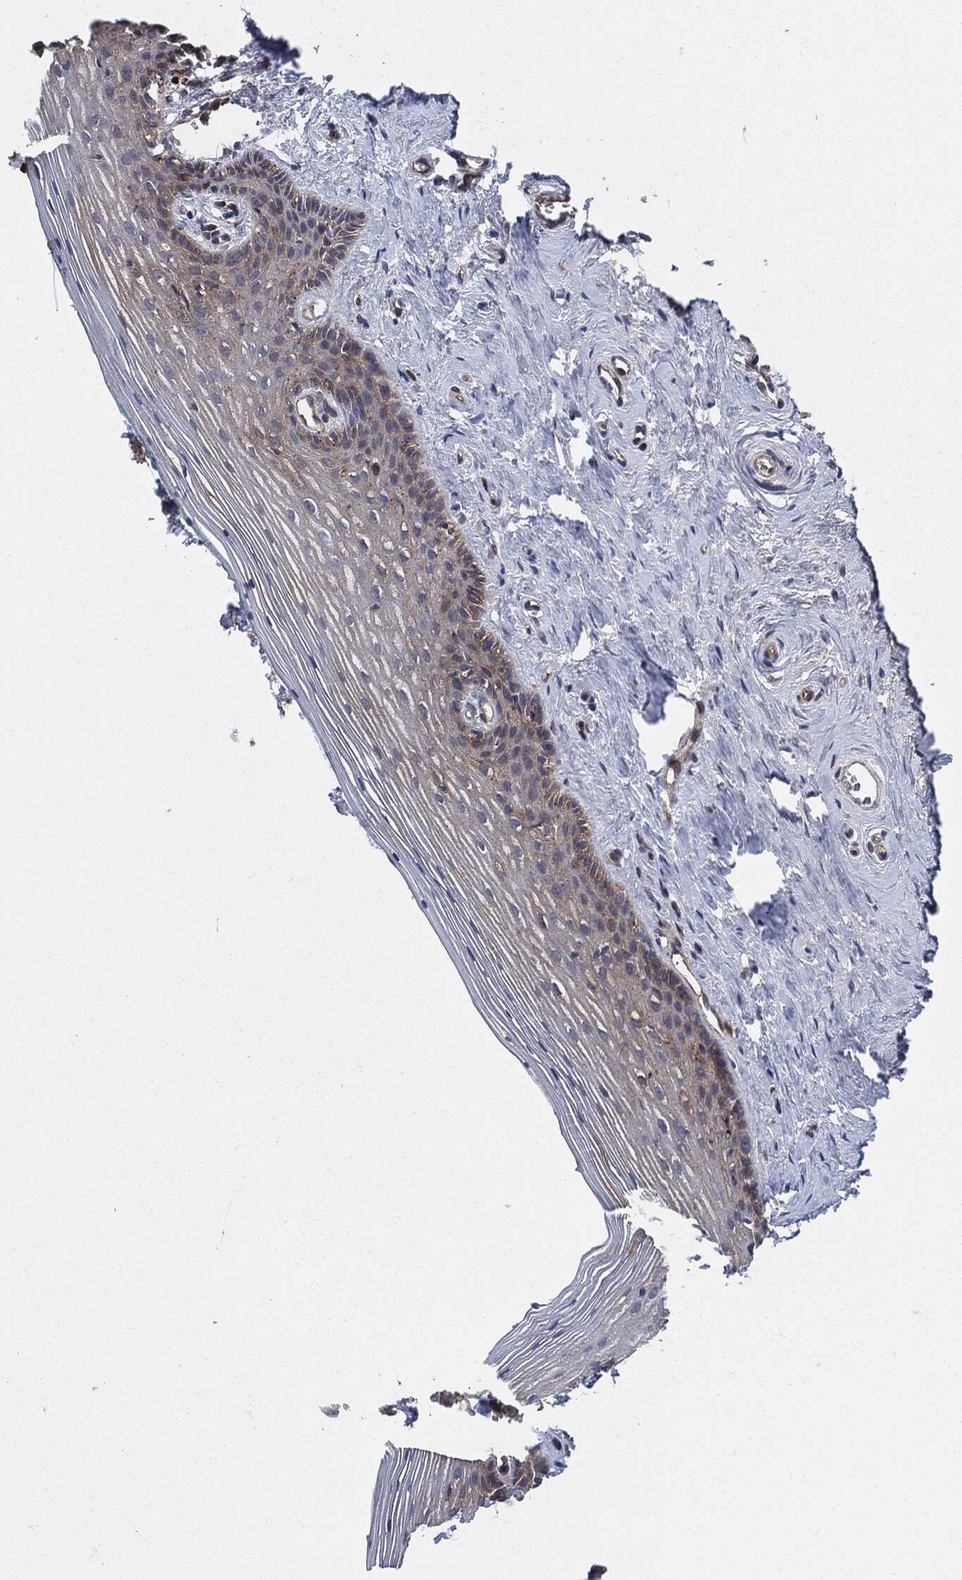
{"staining": {"intensity": "weak", "quantity": "<25%", "location": "cytoplasmic/membranous"}, "tissue": "vagina", "cell_type": "Squamous epithelial cells", "image_type": "normal", "snomed": [{"axis": "morphology", "description": "Normal tissue, NOS"}, {"axis": "topography", "description": "Vagina"}], "caption": "A high-resolution histopathology image shows immunohistochemistry (IHC) staining of benign vagina, which reveals no significant positivity in squamous epithelial cells.", "gene": "XPNPEP1", "patient": {"sex": "female", "age": 45}}